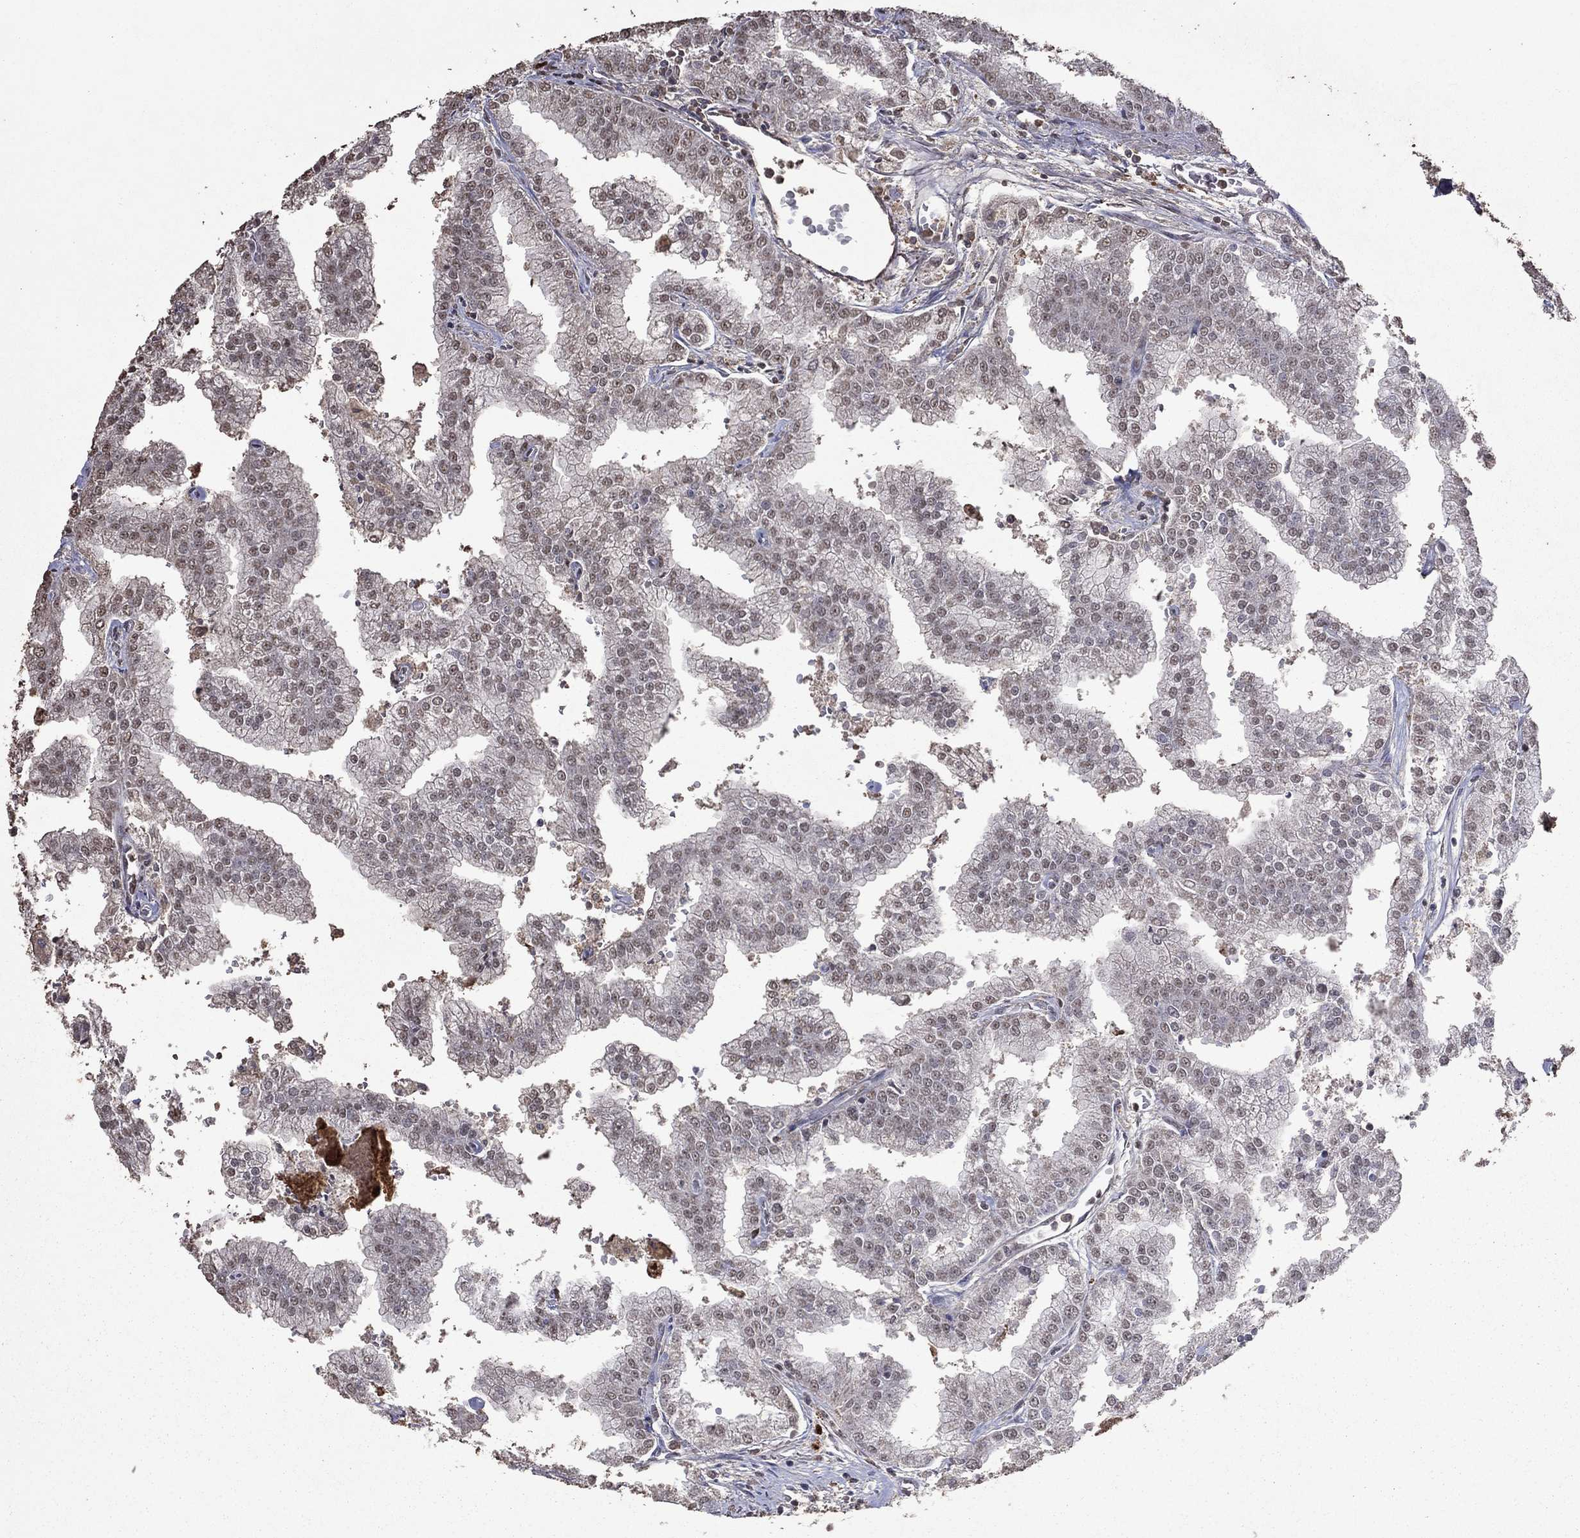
{"staining": {"intensity": "negative", "quantity": "none", "location": "none"}, "tissue": "prostate cancer", "cell_type": "Tumor cells", "image_type": "cancer", "snomed": [{"axis": "morphology", "description": "Adenocarcinoma, NOS"}, {"axis": "topography", "description": "Prostate"}], "caption": "IHC photomicrograph of neoplastic tissue: human prostate cancer (adenocarcinoma) stained with DAB (3,3'-diaminobenzidine) reveals no significant protein expression in tumor cells.", "gene": "SERPINA5", "patient": {"sex": "male", "age": 70}}